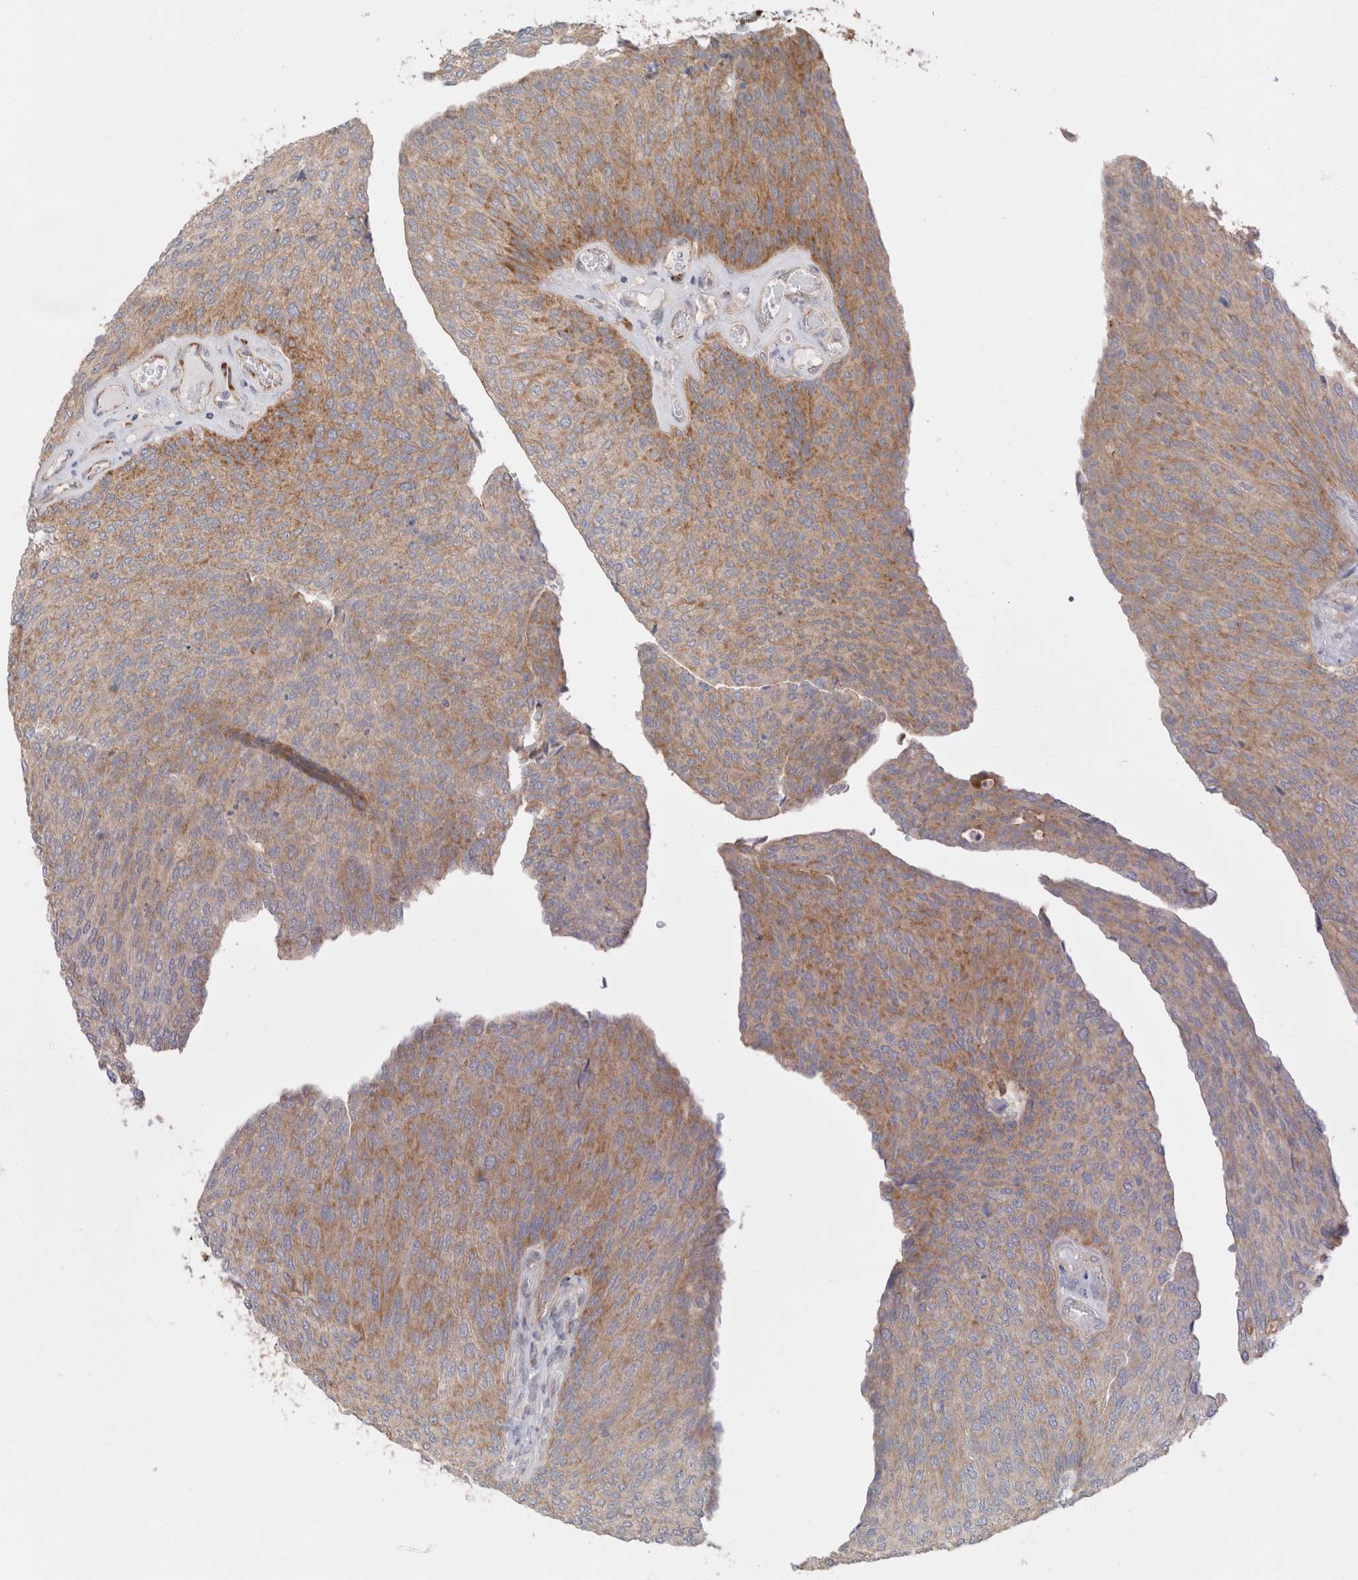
{"staining": {"intensity": "moderate", "quantity": ">75%", "location": "cytoplasmic/membranous"}, "tissue": "urothelial cancer", "cell_type": "Tumor cells", "image_type": "cancer", "snomed": [{"axis": "morphology", "description": "Urothelial carcinoma, Low grade"}, {"axis": "topography", "description": "Urinary bladder"}], "caption": "Immunohistochemistry (IHC) staining of low-grade urothelial carcinoma, which shows medium levels of moderate cytoplasmic/membranous staining in about >75% of tumor cells indicating moderate cytoplasmic/membranous protein positivity. The staining was performed using DAB (3,3'-diaminobenzidine) (brown) for protein detection and nuclei were counterstained in hematoxylin (blue).", "gene": "MRM3", "patient": {"sex": "female", "age": 79}}